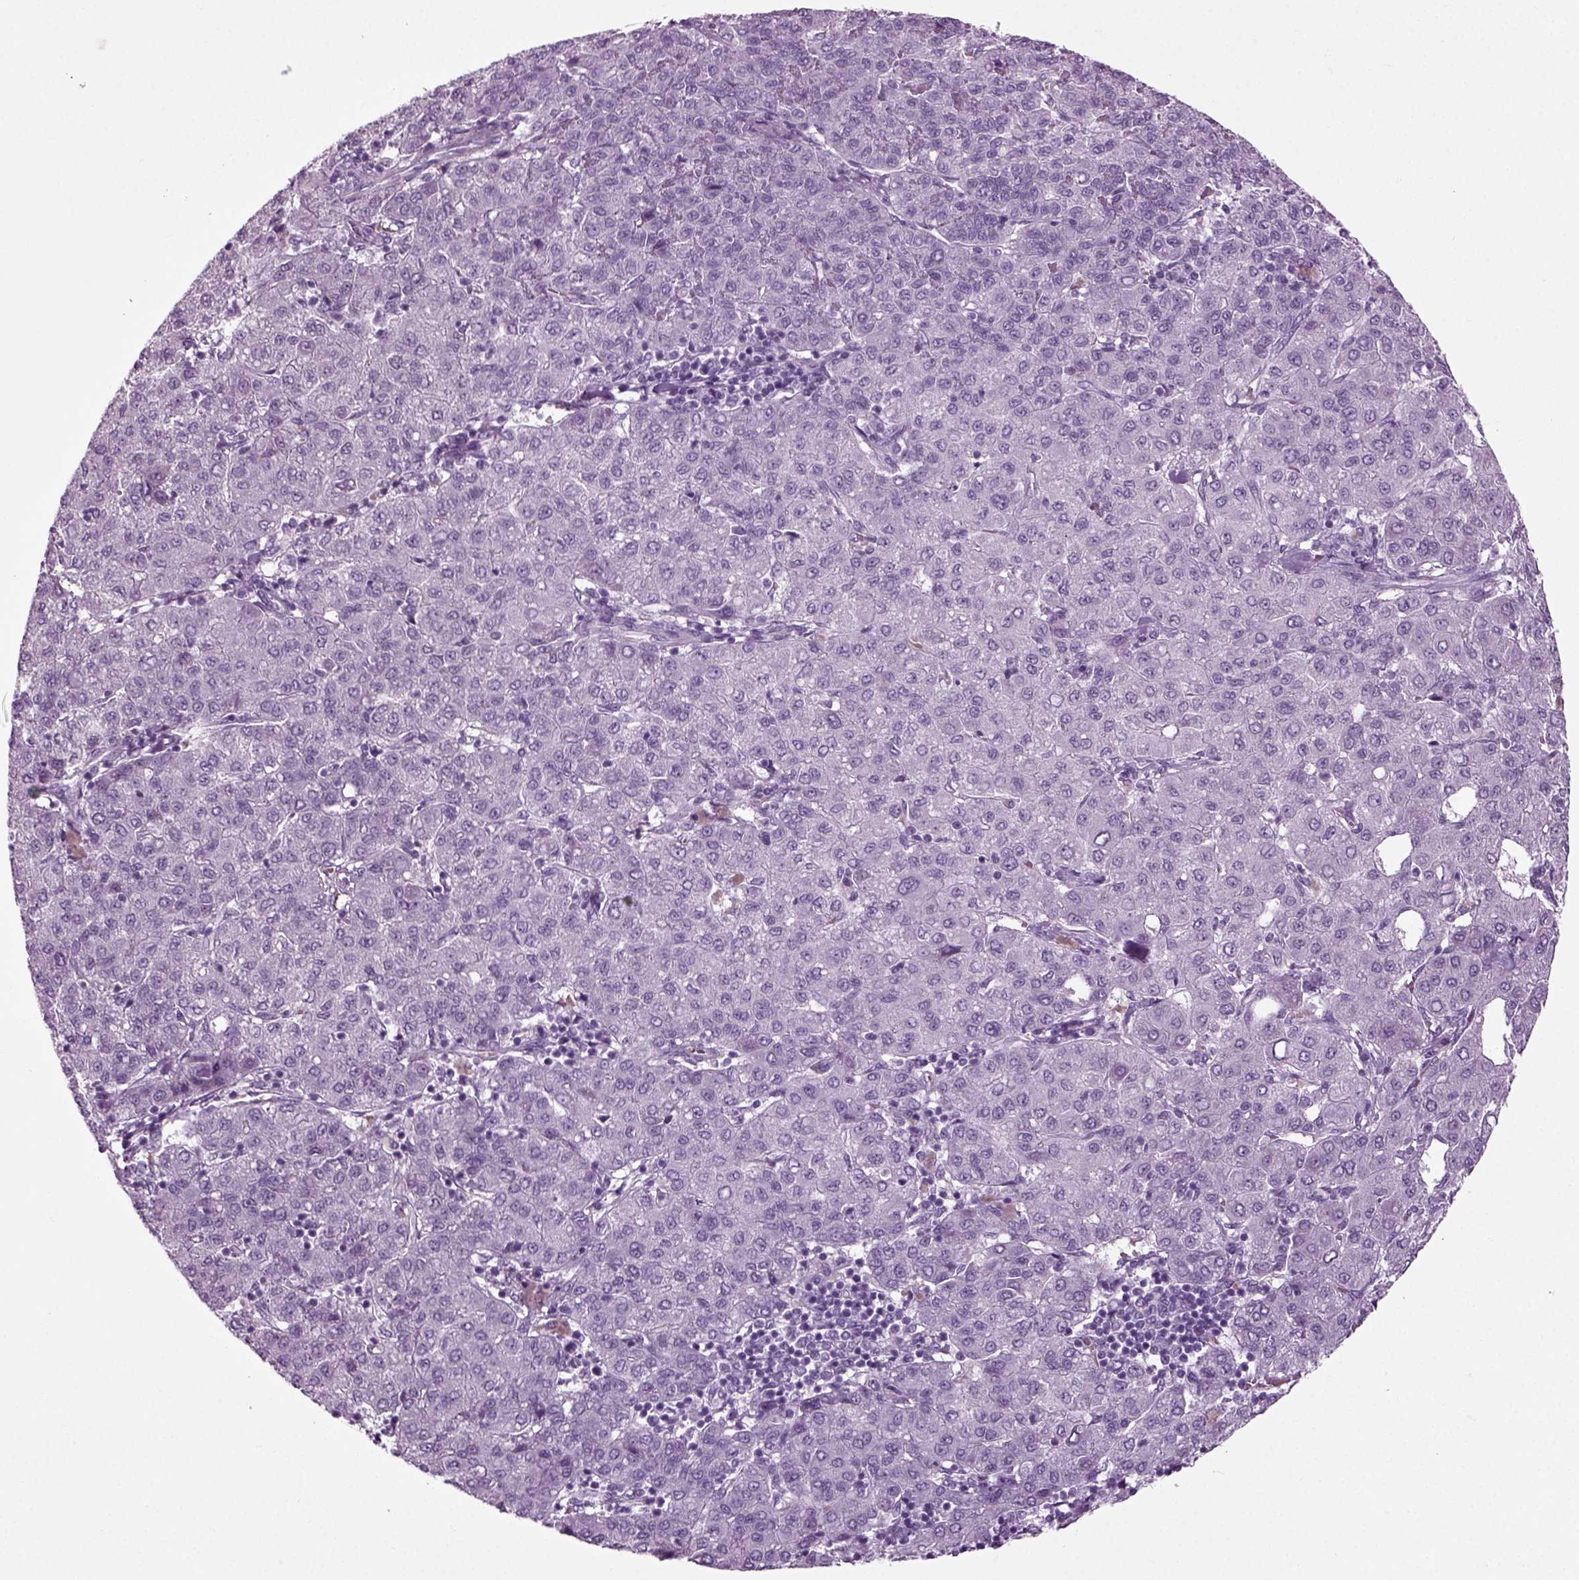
{"staining": {"intensity": "negative", "quantity": "none", "location": "none"}, "tissue": "liver cancer", "cell_type": "Tumor cells", "image_type": "cancer", "snomed": [{"axis": "morphology", "description": "Carcinoma, Hepatocellular, NOS"}, {"axis": "topography", "description": "Liver"}], "caption": "Immunohistochemistry (IHC) photomicrograph of neoplastic tissue: hepatocellular carcinoma (liver) stained with DAB reveals no significant protein expression in tumor cells.", "gene": "ZC2HC1C", "patient": {"sex": "male", "age": 65}}